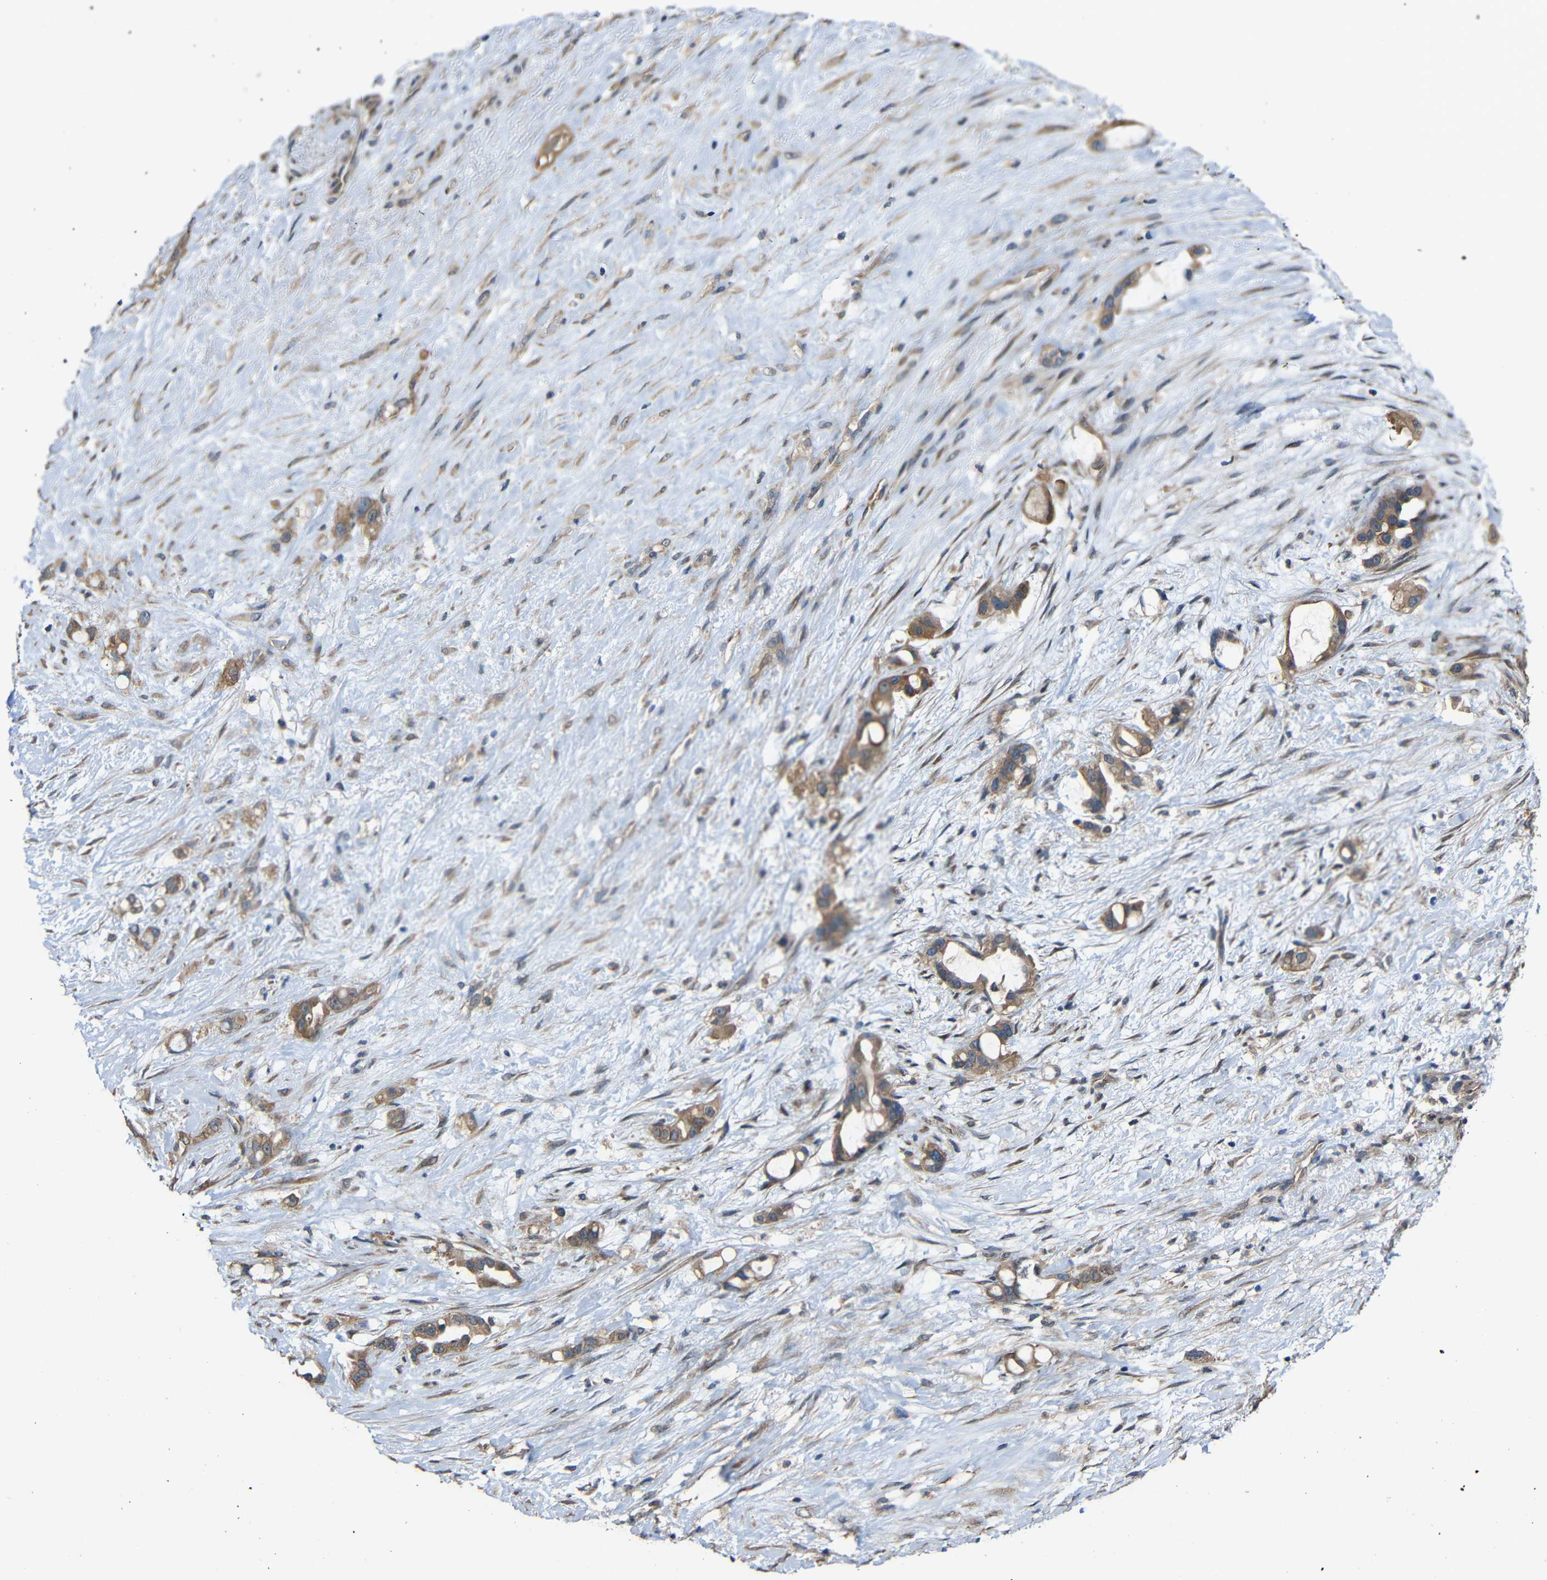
{"staining": {"intensity": "moderate", "quantity": ">75%", "location": "cytoplasmic/membranous"}, "tissue": "liver cancer", "cell_type": "Tumor cells", "image_type": "cancer", "snomed": [{"axis": "morphology", "description": "Cholangiocarcinoma"}, {"axis": "topography", "description": "Liver"}], "caption": "A brown stain shows moderate cytoplasmic/membranous staining of a protein in human liver cholangiocarcinoma tumor cells. (brown staining indicates protein expression, while blue staining denotes nuclei).", "gene": "CHST9", "patient": {"sex": "female", "age": 65}}